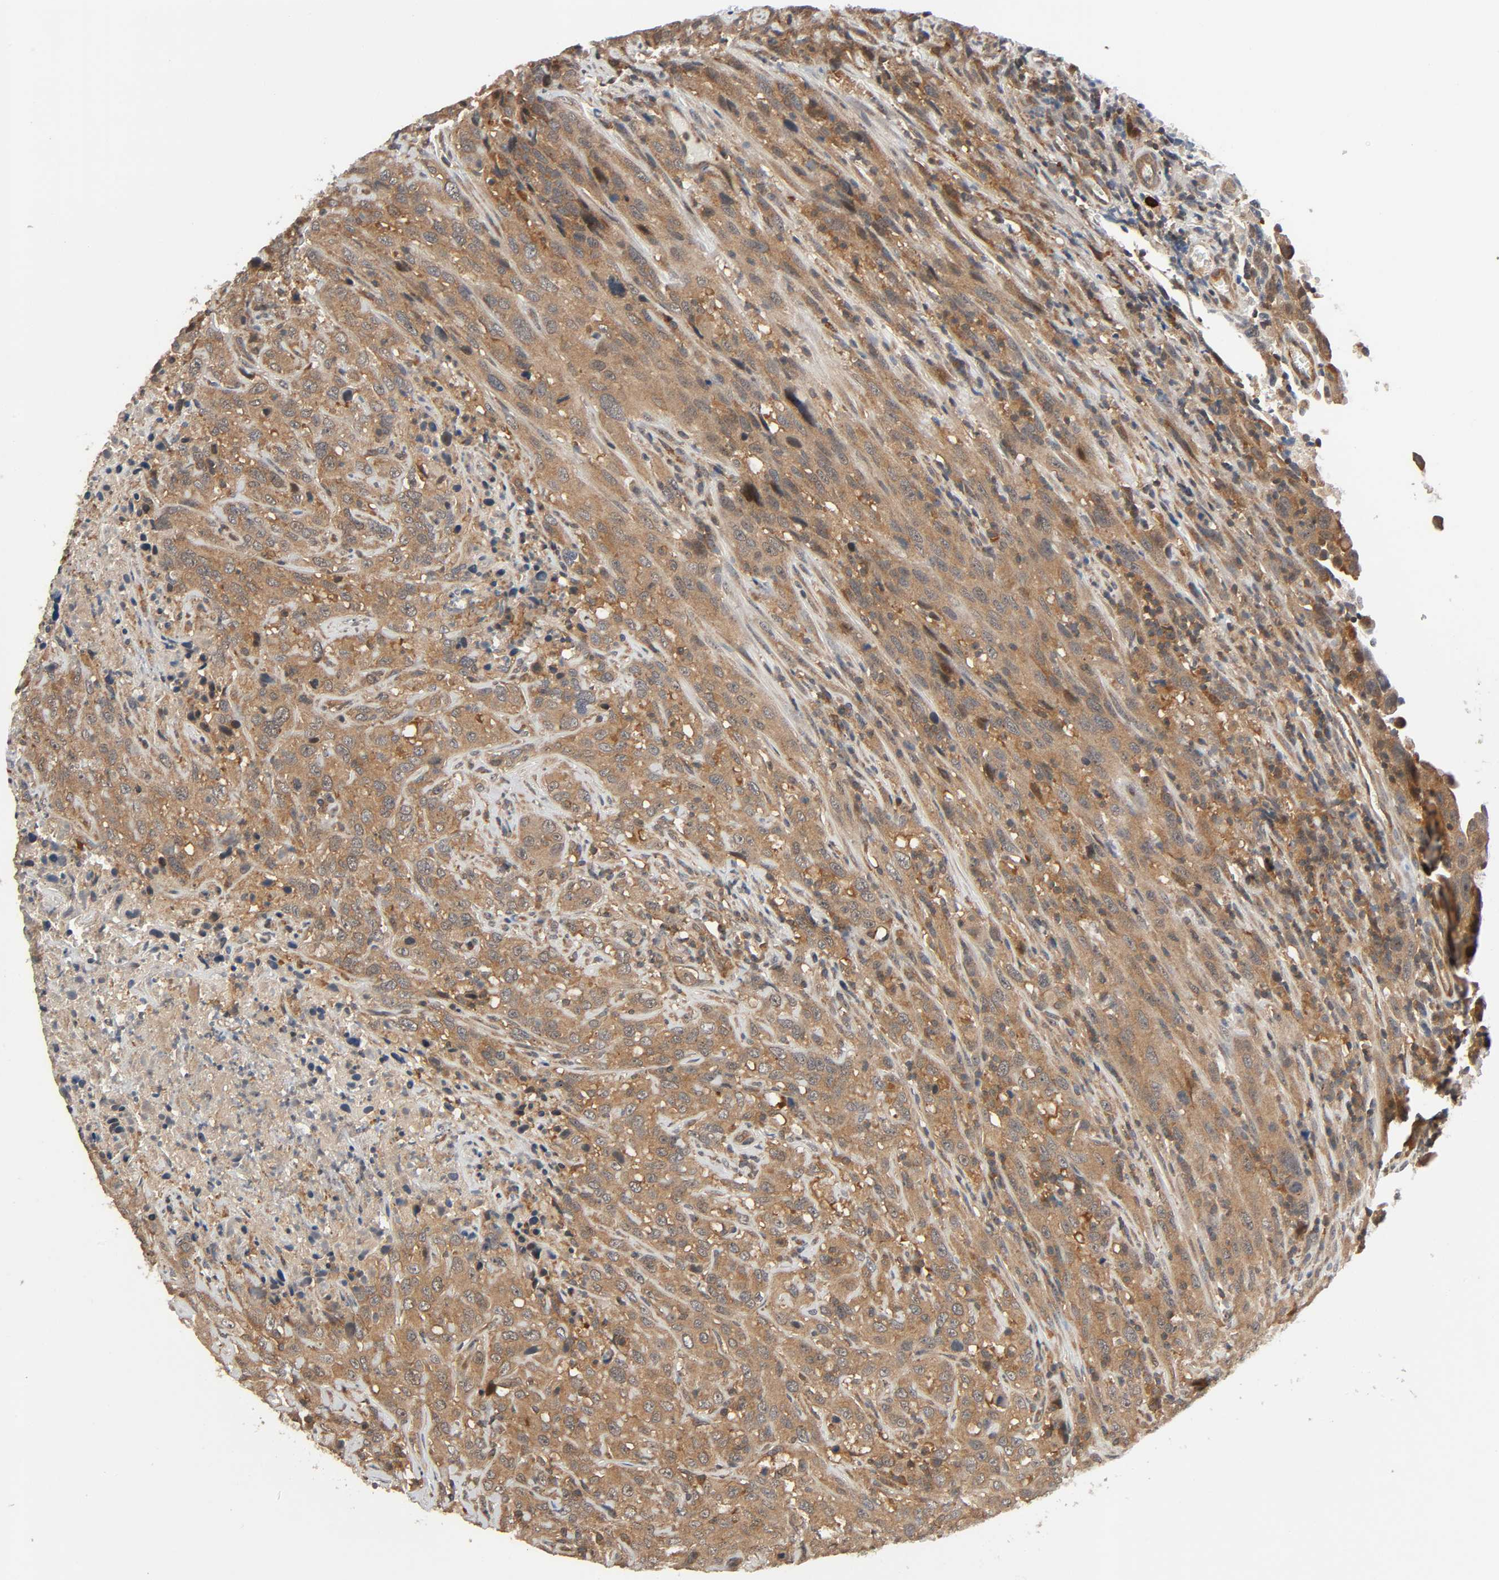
{"staining": {"intensity": "moderate", "quantity": ">75%", "location": "cytoplasmic/membranous"}, "tissue": "urothelial cancer", "cell_type": "Tumor cells", "image_type": "cancer", "snomed": [{"axis": "morphology", "description": "Urothelial carcinoma, High grade"}, {"axis": "topography", "description": "Urinary bladder"}], "caption": "Human urothelial carcinoma (high-grade) stained with a brown dye reveals moderate cytoplasmic/membranous positive staining in about >75% of tumor cells.", "gene": "PPP2R1B", "patient": {"sex": "male", "age": 61}}